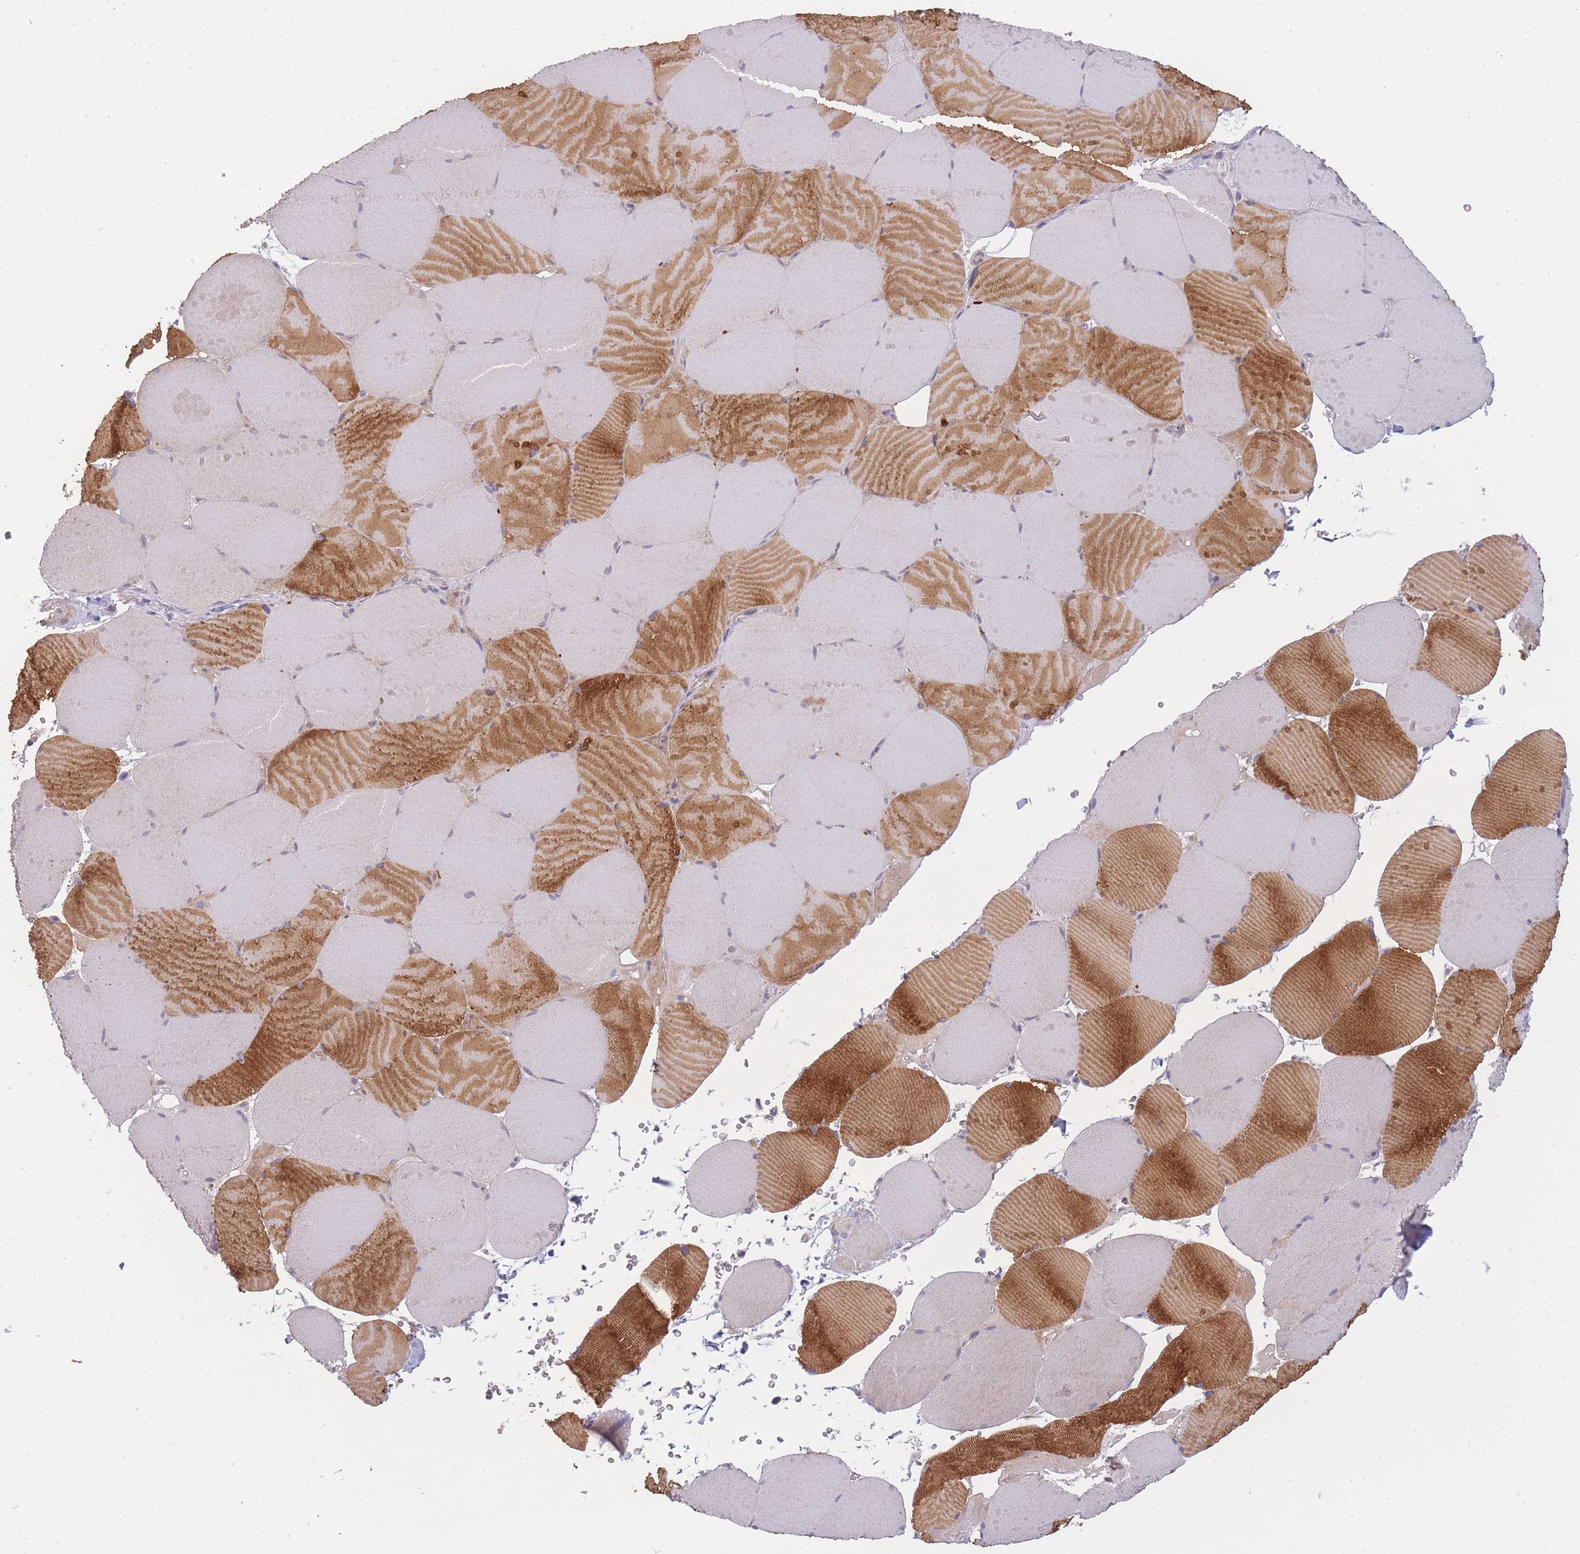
{"staining": {"intensity": "moderate", "quantity": "<25%", "location": "cytoplasmic/membranous"}, "tissue": "skeletal muscle", "cell_type": "Myocytes", "image_type": "normal", "snomed": [{"axis": "morphology", "description": "Normal tissue, NOS"}, {"axis": "topography", "description": "Skeletal muscle"}, {"axis": "topography", "description": "Head-Neck"}], "caption": "High-magnification brightfield microscopy of benign skeletal muscle stained with DAB (3,3'-diaminobenzidine) (brown) and counterstained with hematoxylin (blue). myocytes exhibit moderate cytoplasmic/membranous expression is seen in about<25% of cells. The staining was performed using DAB (3,3'-diaminobenzidine), with brown indicating positive protein expression. Nuclei are stained blue with hematoxylin.", "gene": "PFDN6", "patient": {"sex": "male", "age": 66}}